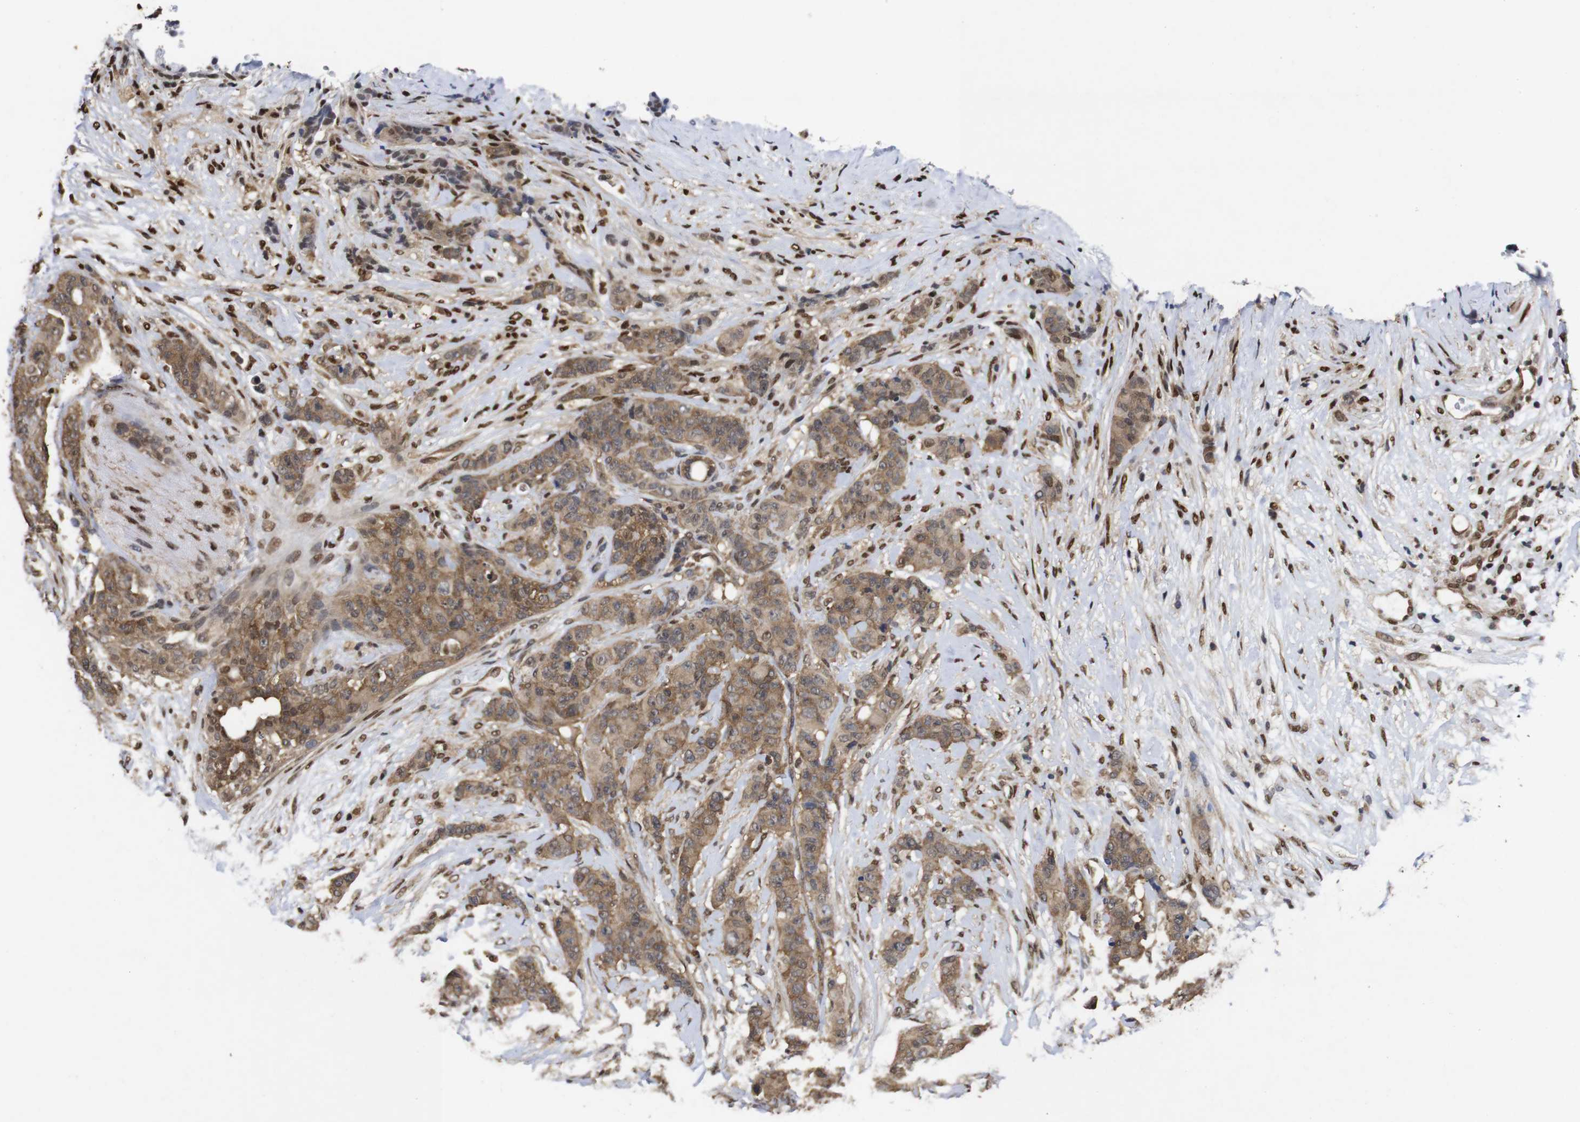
{"staining": {"intensity": "moderate", "quantity": ">75%", "location": "cytoplasmic/membranous"}, "tissue": "breast cancer", "cell_type": "Tumor cells", "image_type": "cancer", "snomed": [{"axis": "morphology", "description": "Duct carcinoma"}, {"axis": "topography", "description": "Breast"}], "caption": "A medium amount of moderate cytoplasmic/membranous positivity is identified in about >75% of tumor cells in intraductal carcinoma (breast) tissue. Using DAB (brown) and hematoxylin (blue) stains, captured at high magnification using brightfield microscopy.", "gene": "SUMO3", "patient": {"sex": "female", "age": 40}}